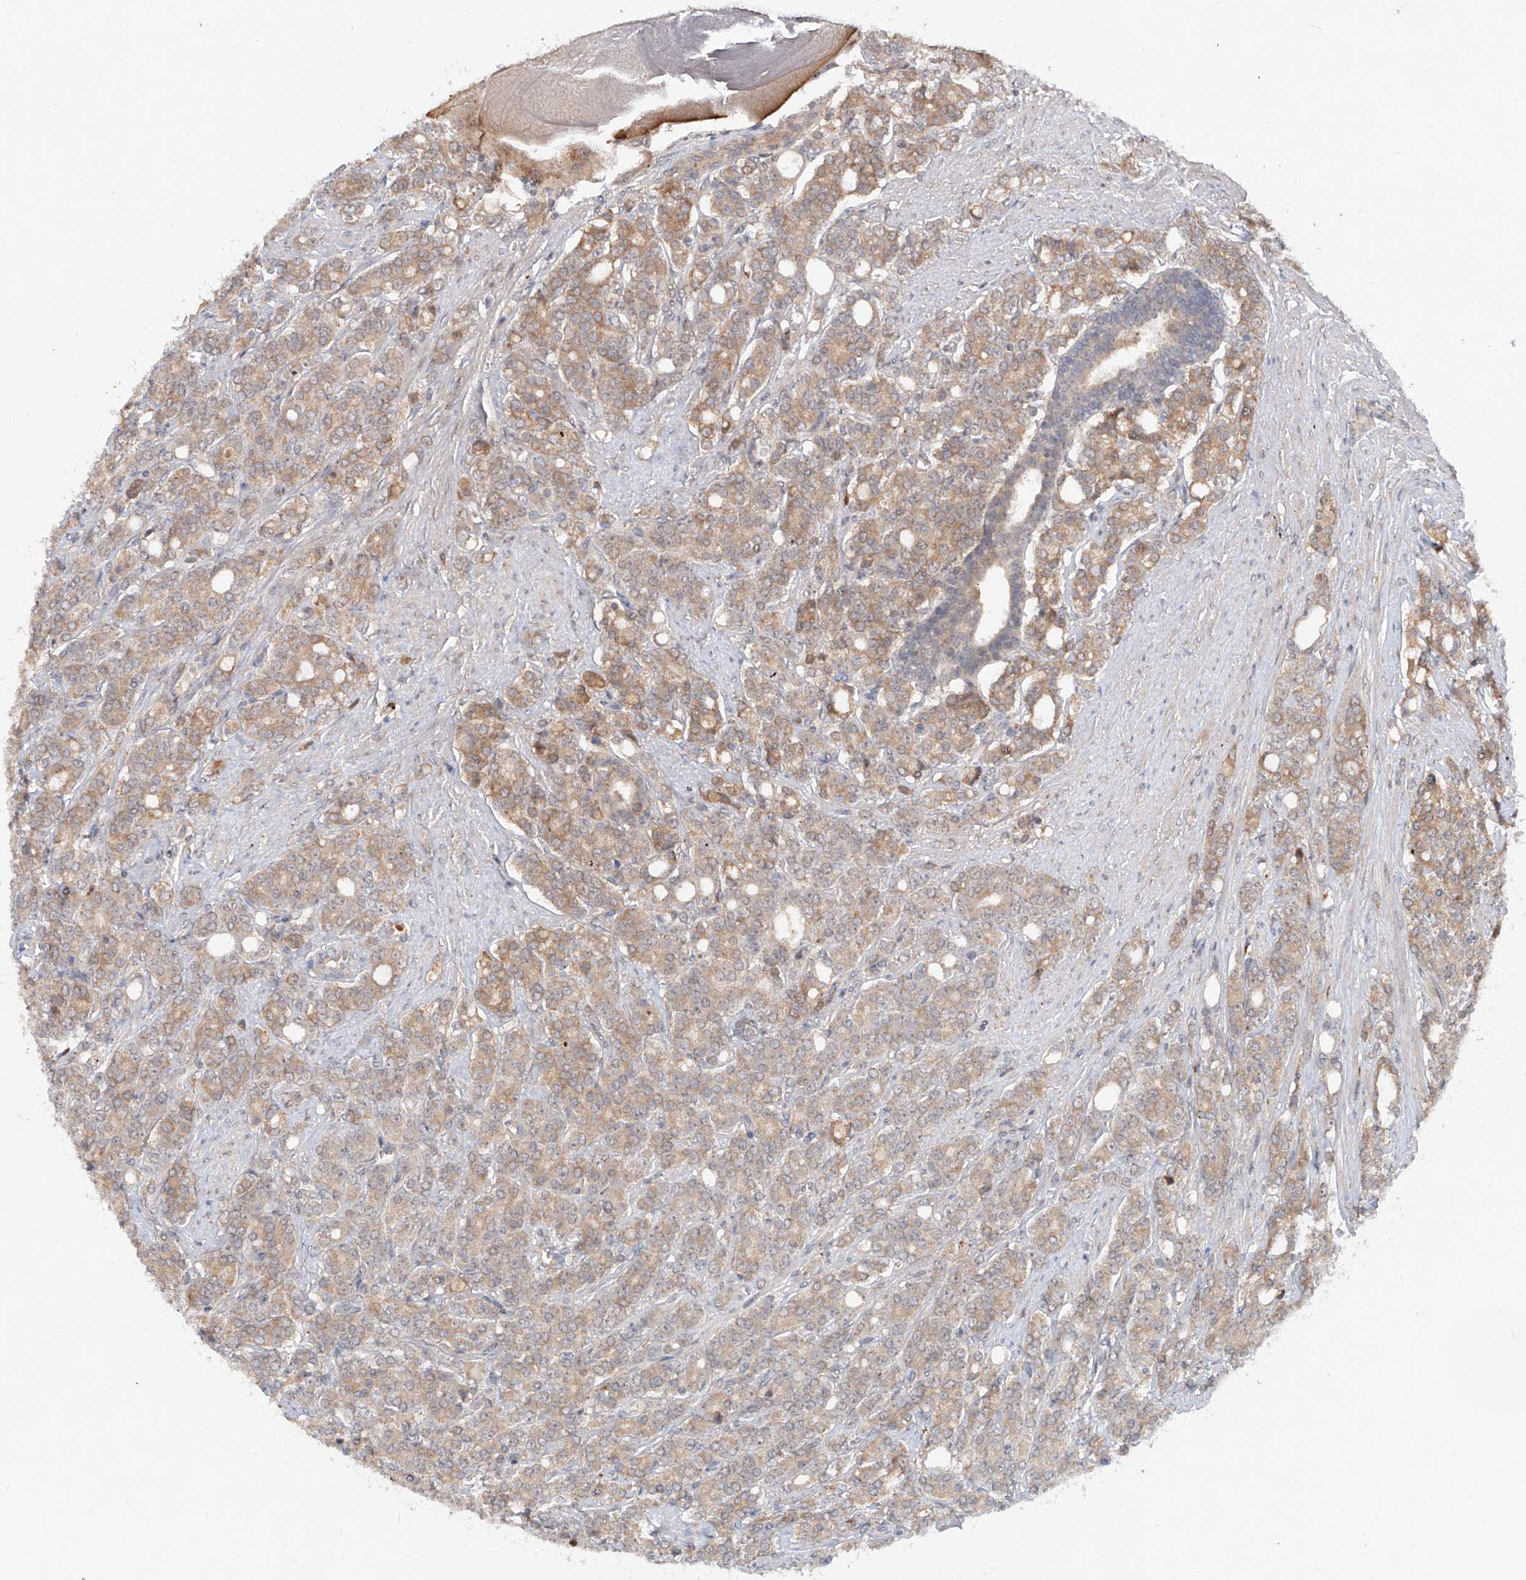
{"staining": {"intensity": "weak", "quantity": ">75%", "location": "cytoplasmic/membranous"}, "tissue": "prostate cancer", "cell_type": "Tumor cells", "image_type": "cancer", "snomed": [{"axis": "morphology", "description": "Adenocarcinoma, High grade"}, {"axis": "topography", "description": "Prostate"}], "caption": "Brown immunohistochemical staining in high-grade adenocarcinoma (prostate) demonstrates weak cytoplasmic/membranous staining in approximately >75% of tumor cells. The staining is performed using DAB (3,3'-diaminobenzidine) brown chromogen to label protein expression. The nuclei are counter-stained blue using hematoxylin.", "gene": "FAM135A", "patient": {"sex": "male", "age": 62}}